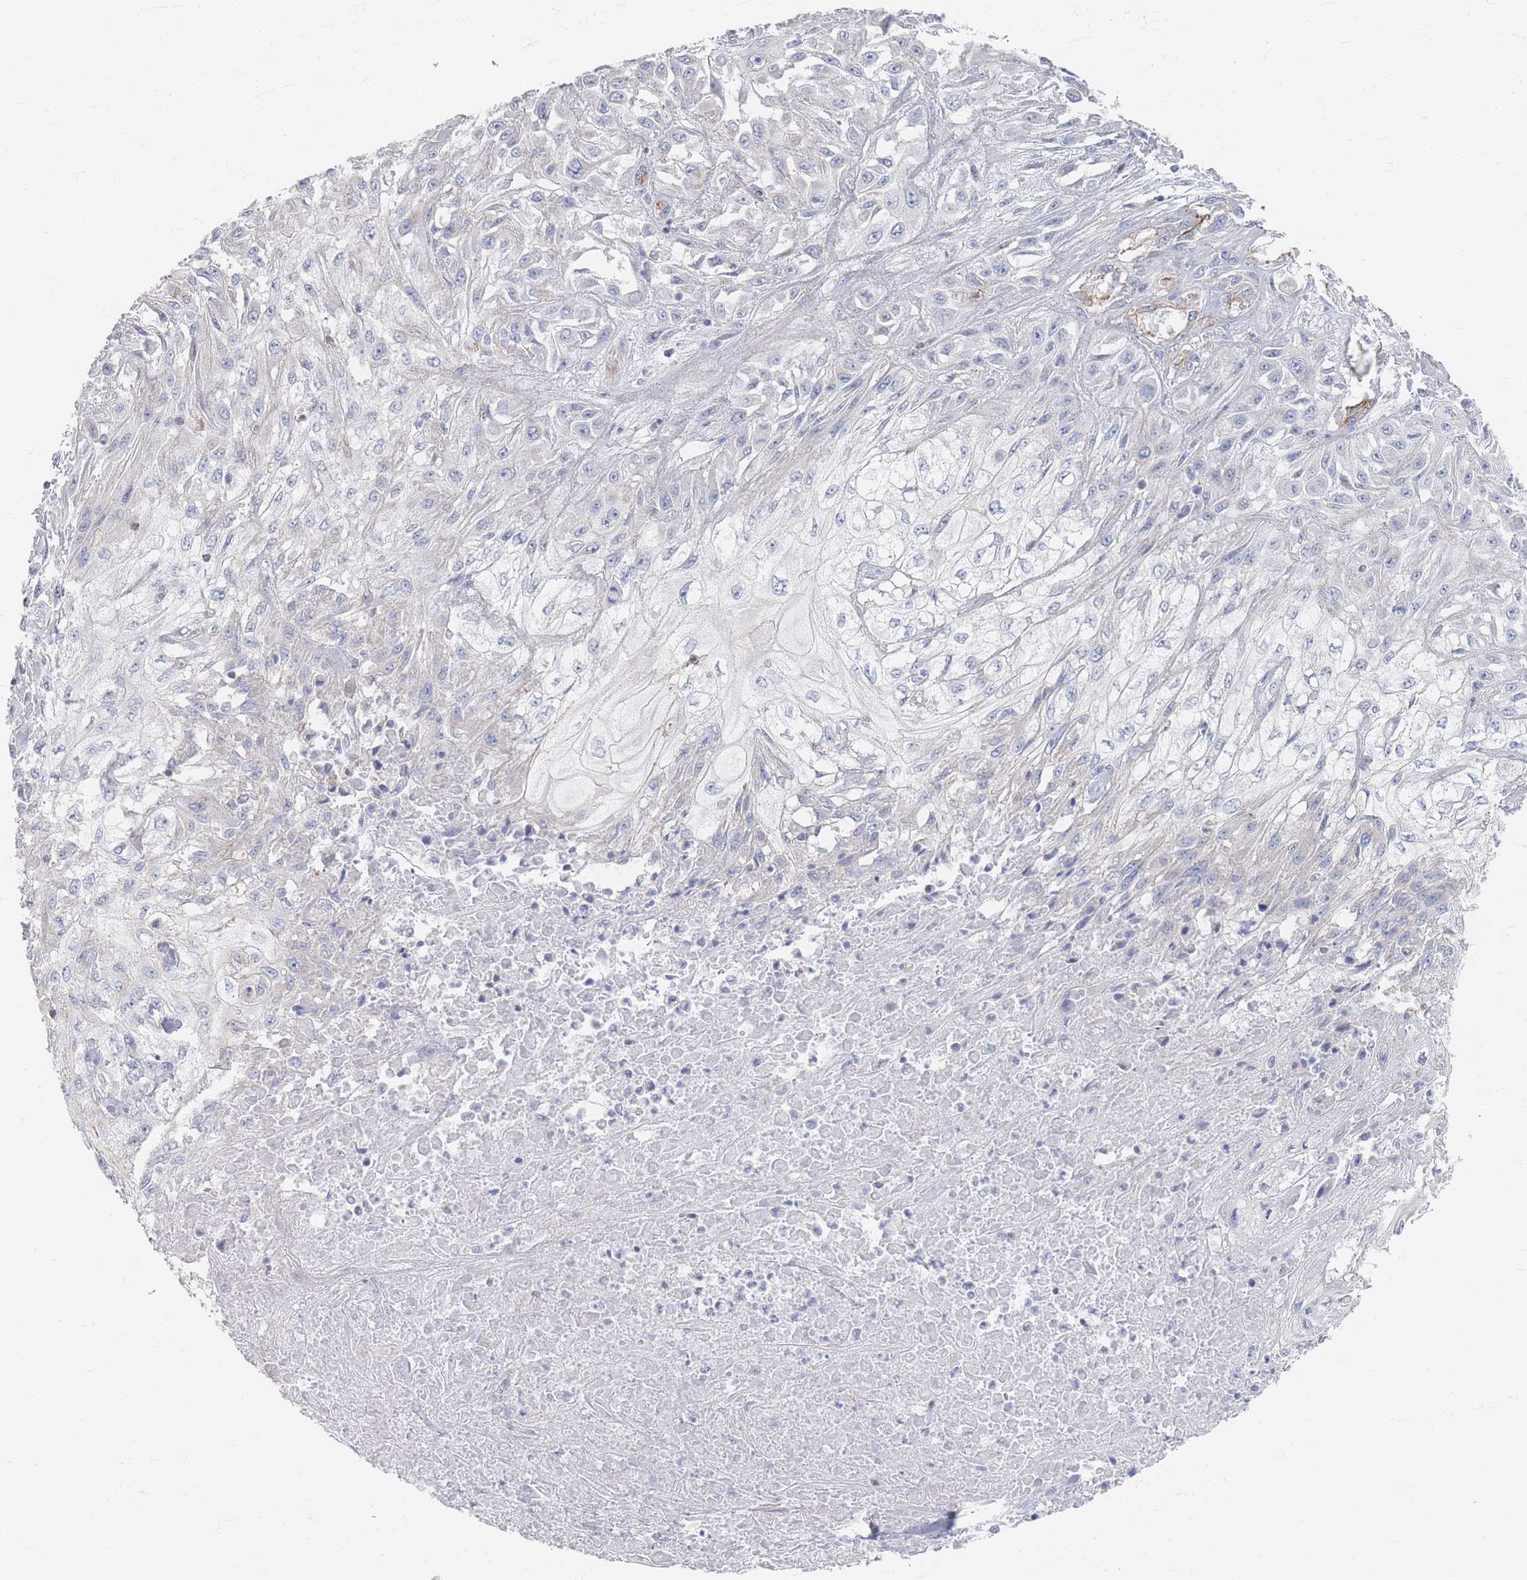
{"staining": {"intensity": "negative", "quantity": "none", "location": "none"}, "tissue": "skin cancer", "cell_type": "Tumor cells", "image_type": "cancer", "snomed": [{"axis": "morphology", "description": "Squamous cell carcinoma, NOS"}, {"axis": "morphology", "description": "Squamous cell carcinoma, metastatic, NOS"}, {"axis": "topography", "description": "Skin"}, {"axis": "topography", "description": "Lymph node"}], "caption": "Tumor cells are negative for protein expression in human skin cancer. (DAB immunohistochemistry visualized using brightfield microscopy, high magnification).", "gene": "GNB1", "patient": {"sex": "male", "age": 75}}